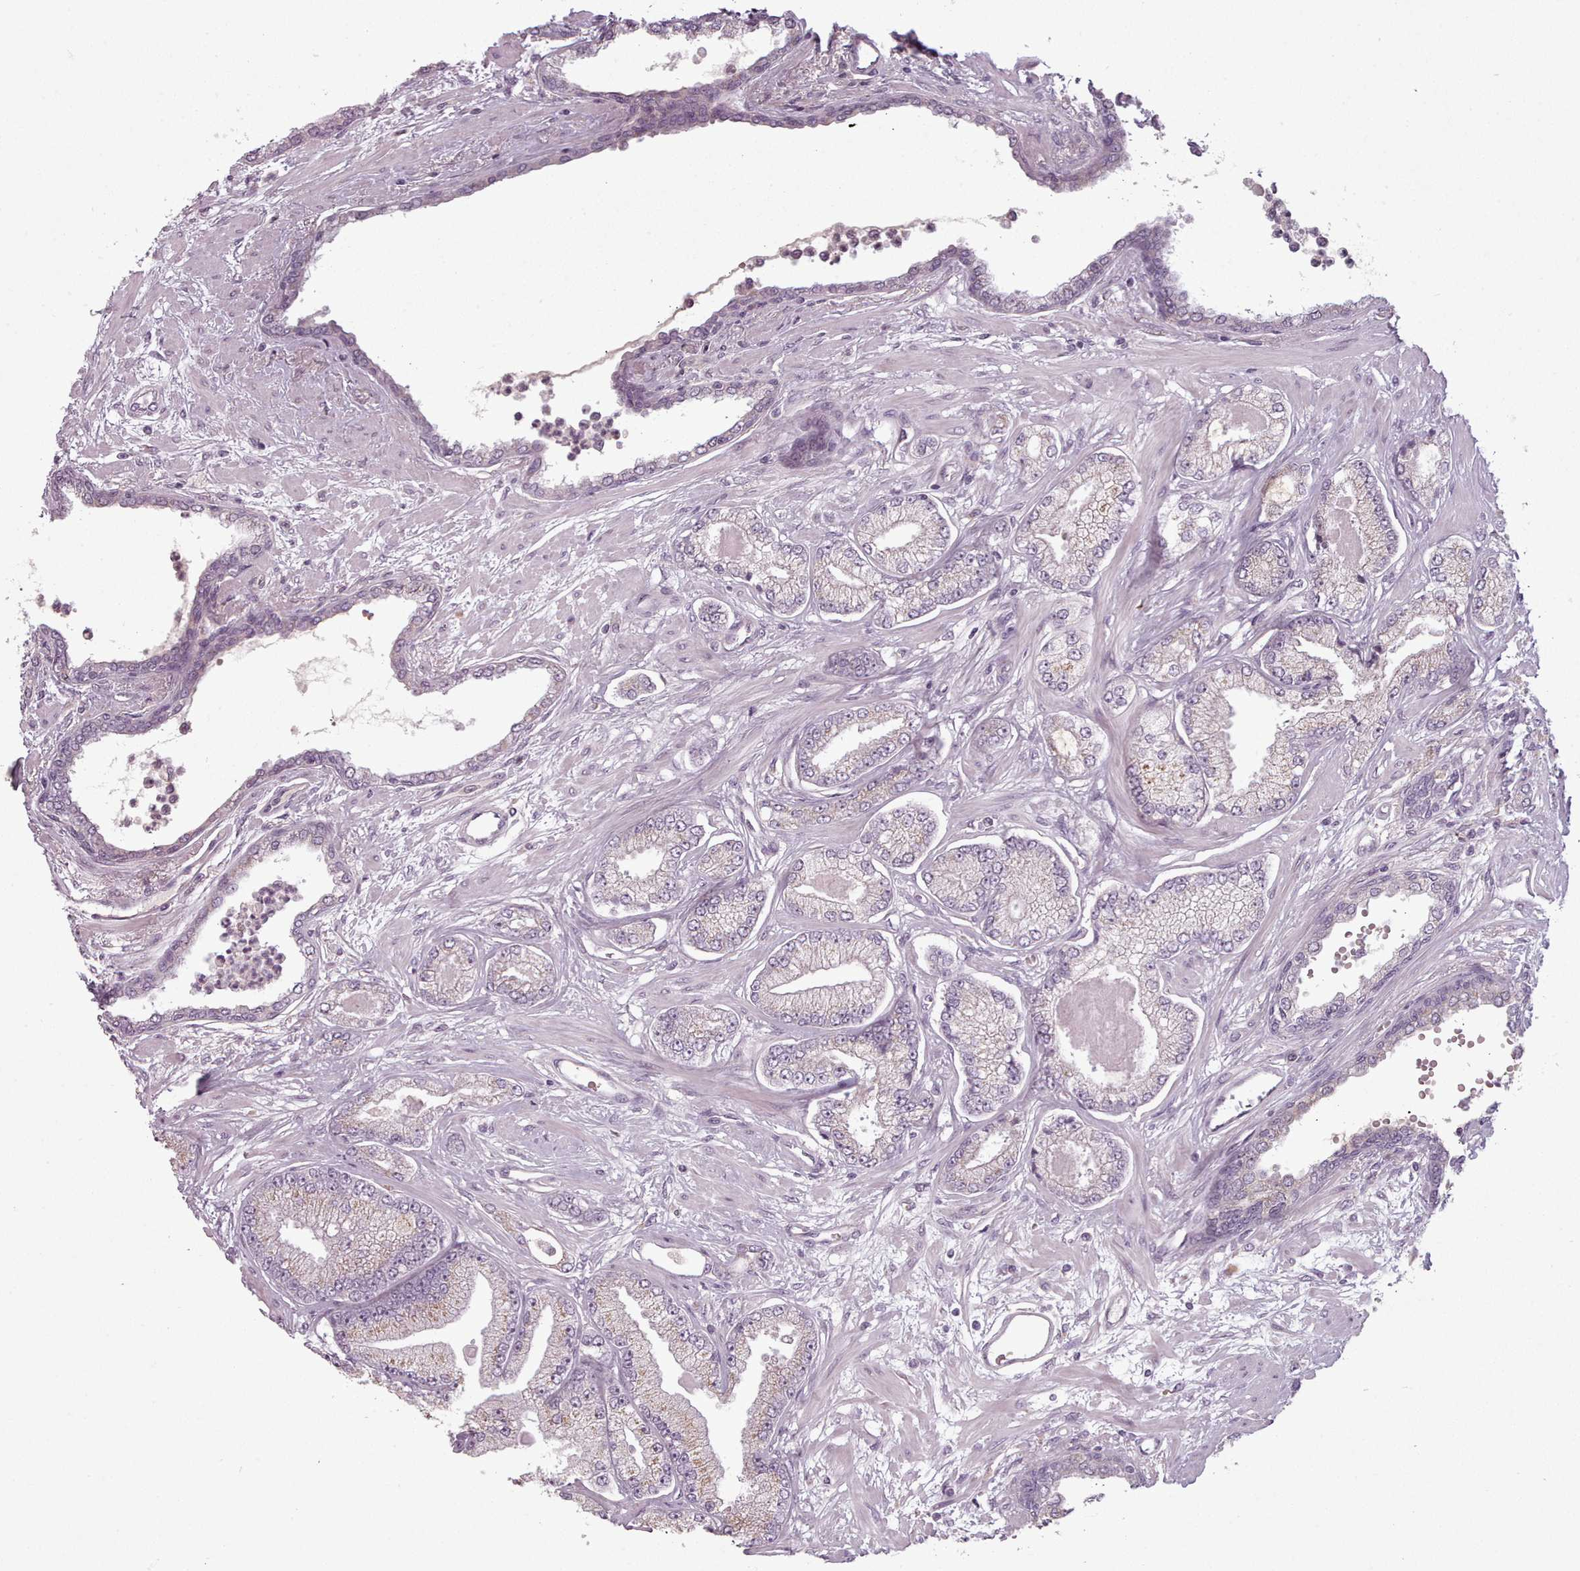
{"staining": {"intensity": "negative", "quantity": "none", "location": "none"}, "tissue": "prostate cancer", "cell_type": "Tumor cells", "image_type": "cancer", "snomed": [{"axis": "morphology", "description": "Adenocarcinoma, Low grade"}, {"axis": "topography", "description": "Prostate"}], "caption": "A histopathology image of prostate low-grade adenocarcinoma stained for a protein shows no brown staining in tumor cells.", "gene": "LAPTM5", "patient": {"sex": "male", "age": 64}}